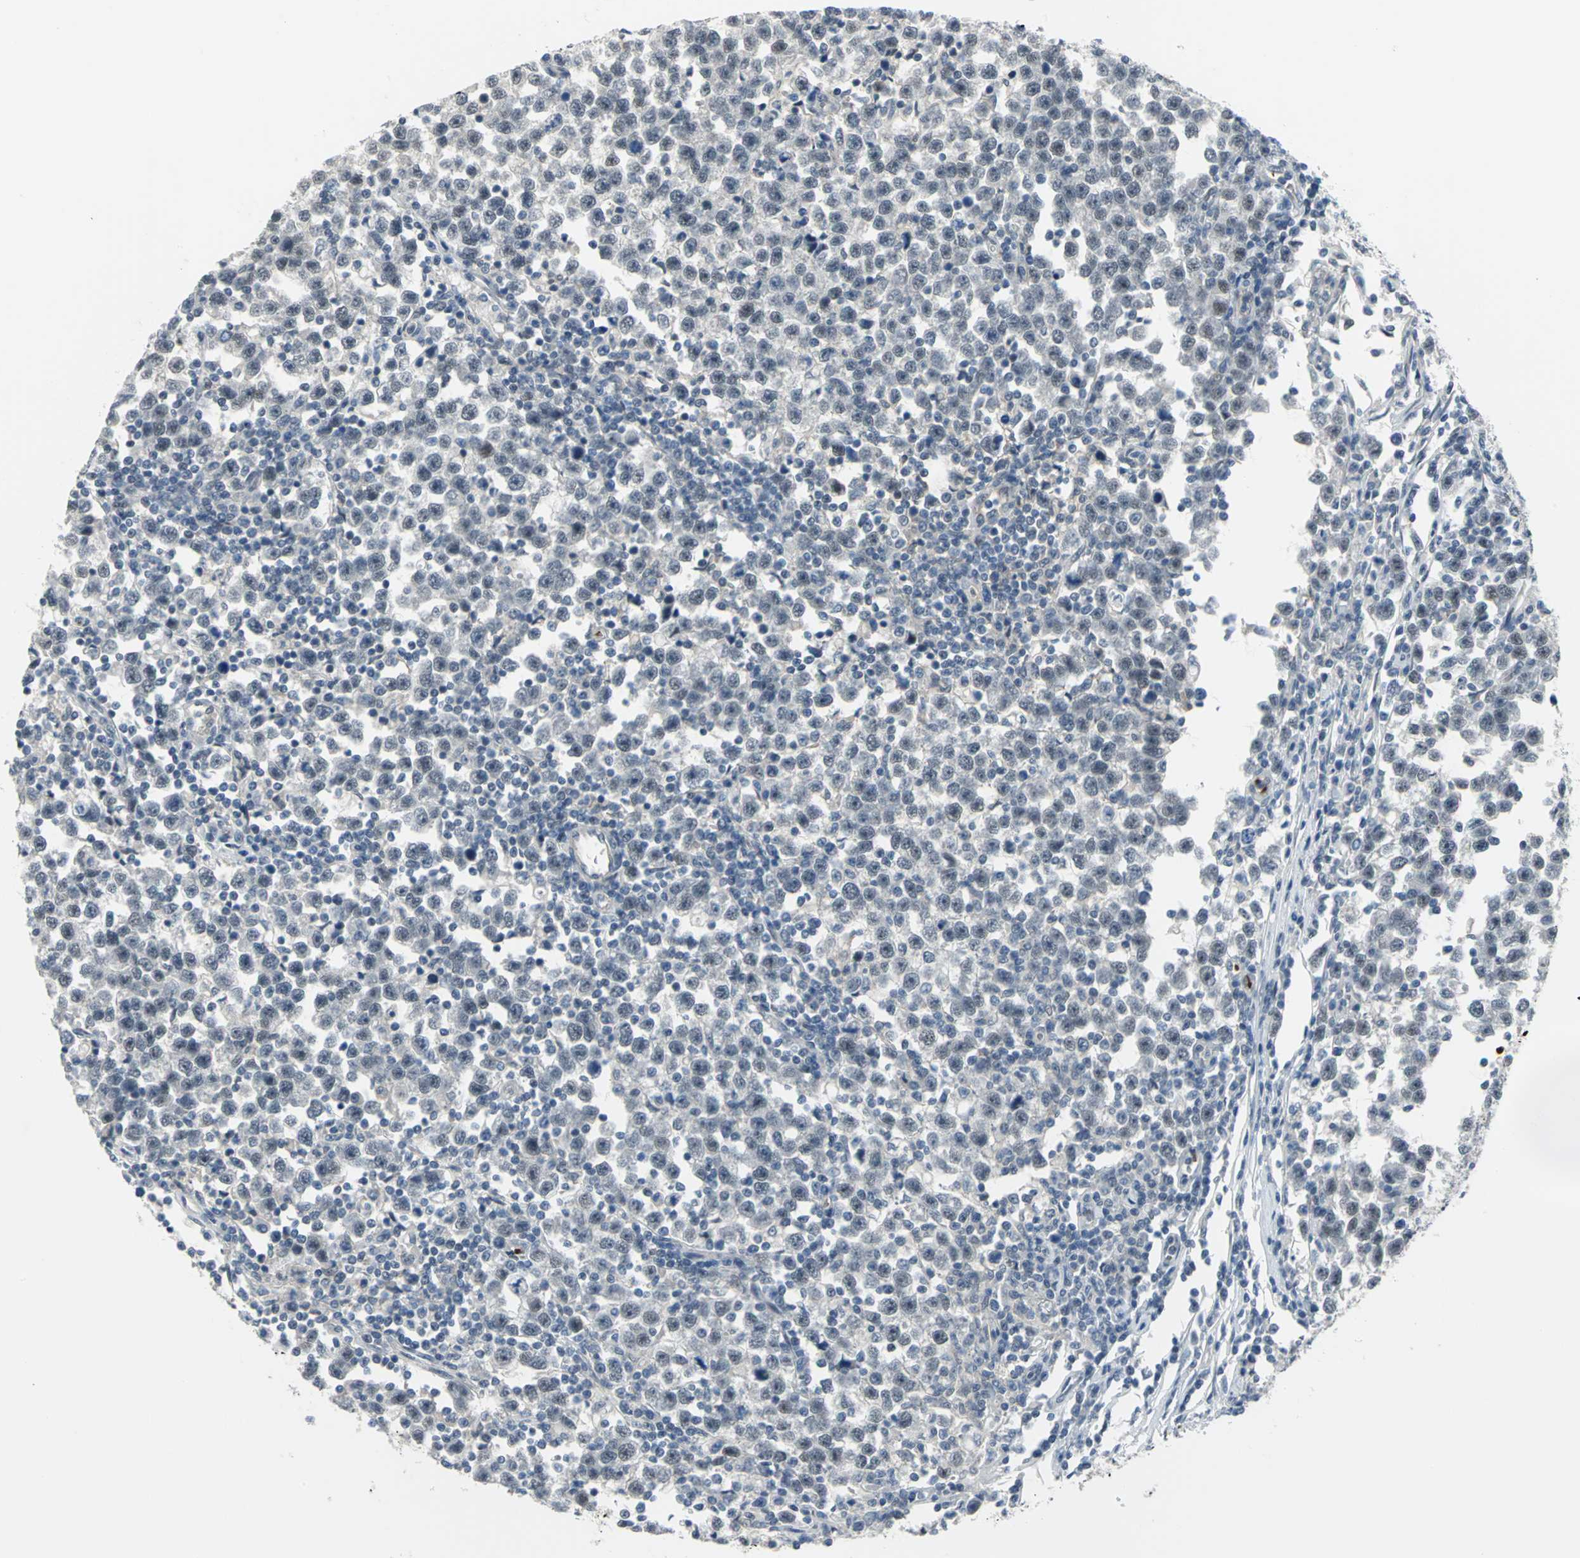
{"staining": {"intensity": "weak", "quantity": "25%-75%", "location": "nuclear"}, "tissue": "testis cancer", "cell_type": "Tumor cells", "image_type": "cancer", "snomed": [{"axis": "morphology", "description": "Seminoma, NOS"}, {"axis": "topography", "description": "Testis"}], "caption": "Weak nuclear protein expression is appreciated in approximately 25%-75% of tumor cells in testis cancer. The staining was performed using DAB (3,3'-diaminobenzidine), with brown indicating positive protein expression. Nuclei are stained blue with hematoxylin.", "gene": "GLI3", "patient": {"sex": "male", "age": 43}}